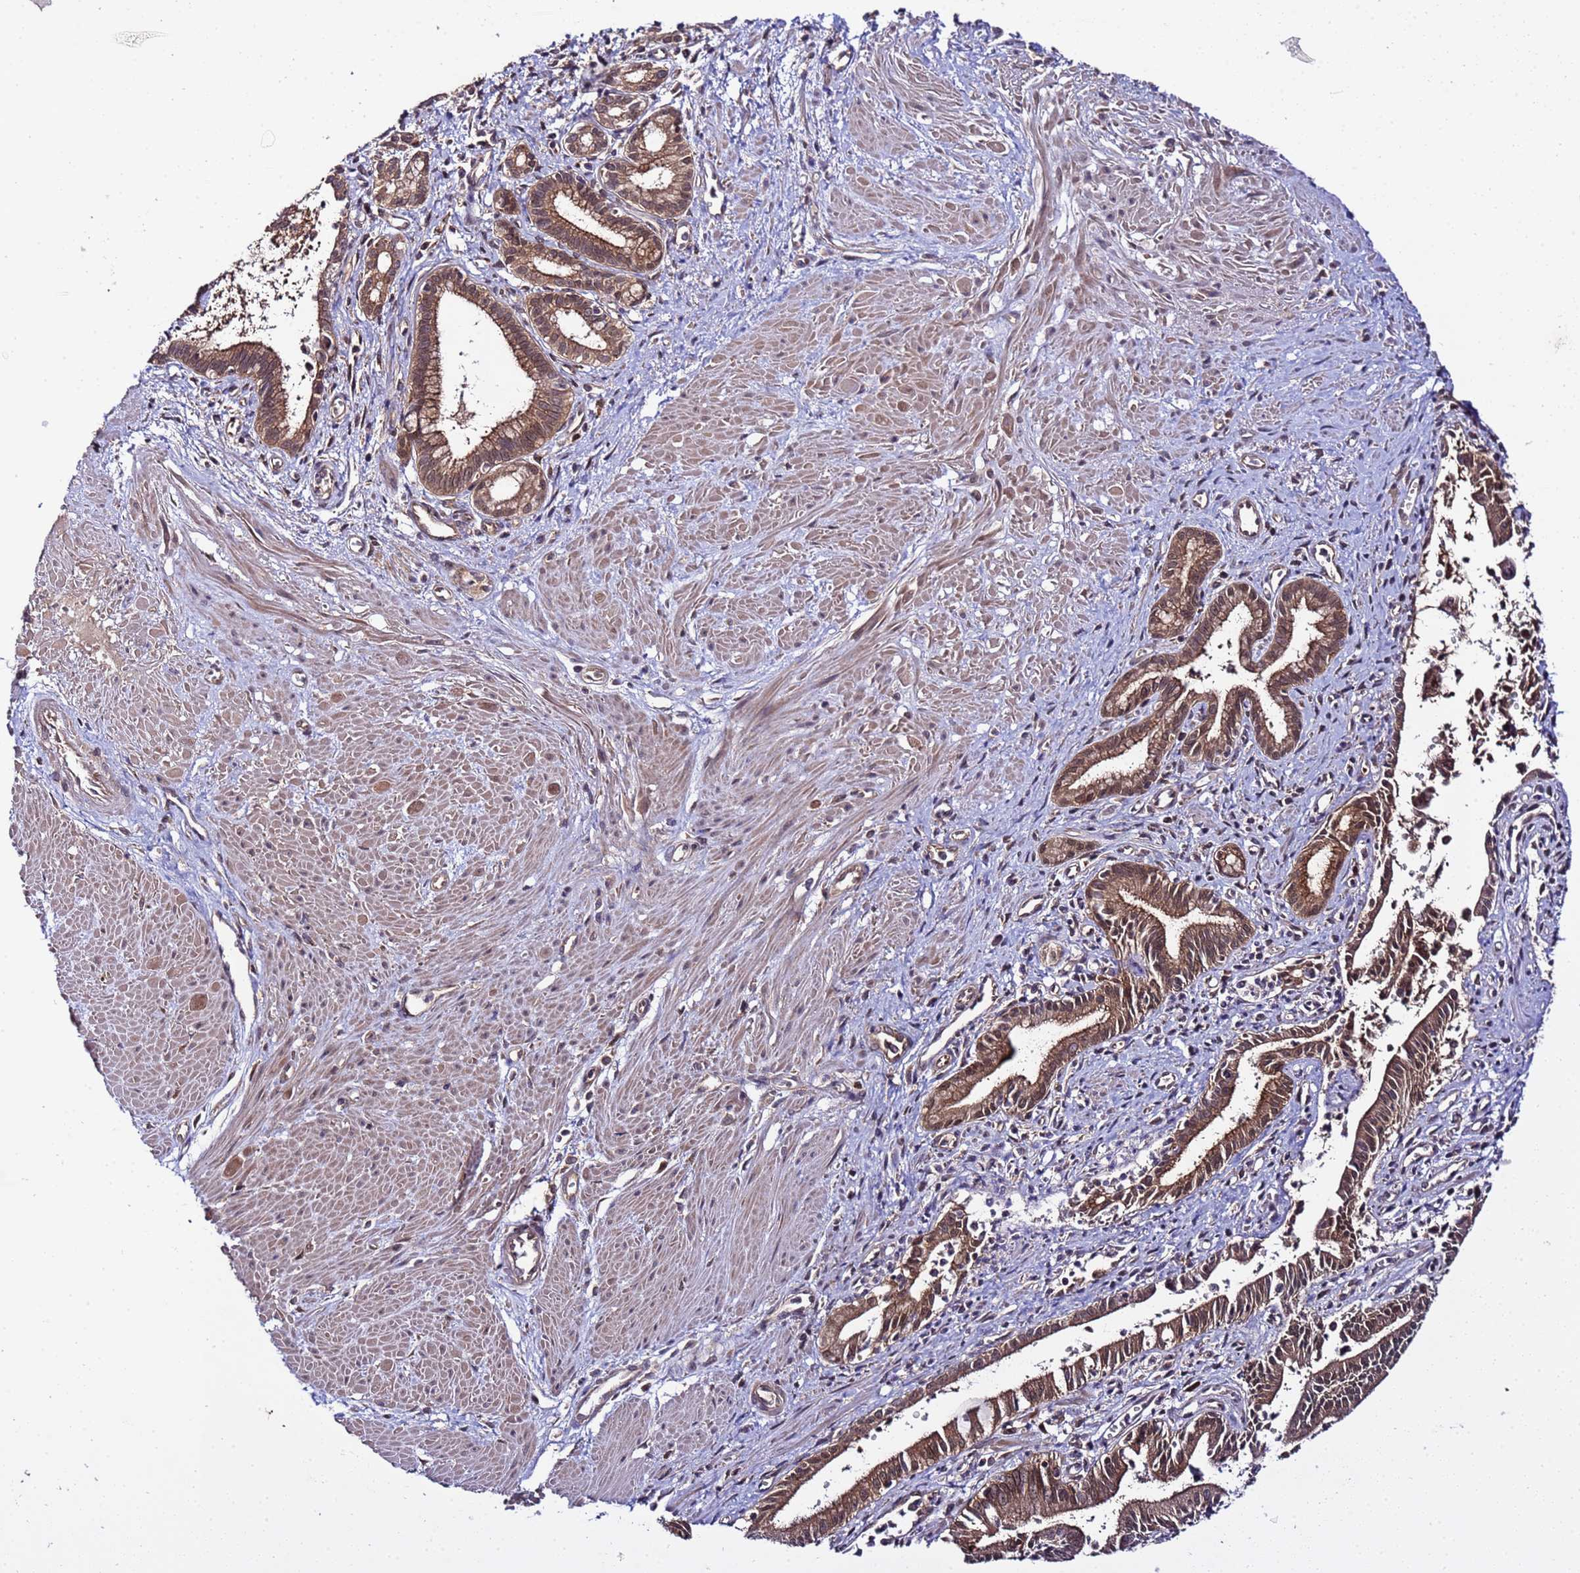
{"staining": {"intensity": "strong", "quantity": ">75%", "location": "cytoplasmic/membranous,nuclear"}, "tissue": "pancreatic cancer", "cell_type": "Tumor cells", "image_type": "cancer", "snomed": [{"axis": "morphology", "description": "Adenocarcinoma, NOS"}, {"axis": "topography", "description": "Pancreas"}], "caption": "Pancreatic cancer was stained to show a protein in brown. There is high levels of strong cytoplasmic/membranous and nuclear positivity in about >75% of tumor cells. The staining was performed using DAB to visualize the protein expression in brown, while the nuclei were stained in blue with hematoxylin (Magnification: 20x).", "gene": "GSPT2", "patient": {"sex": "male", "age": 78}}